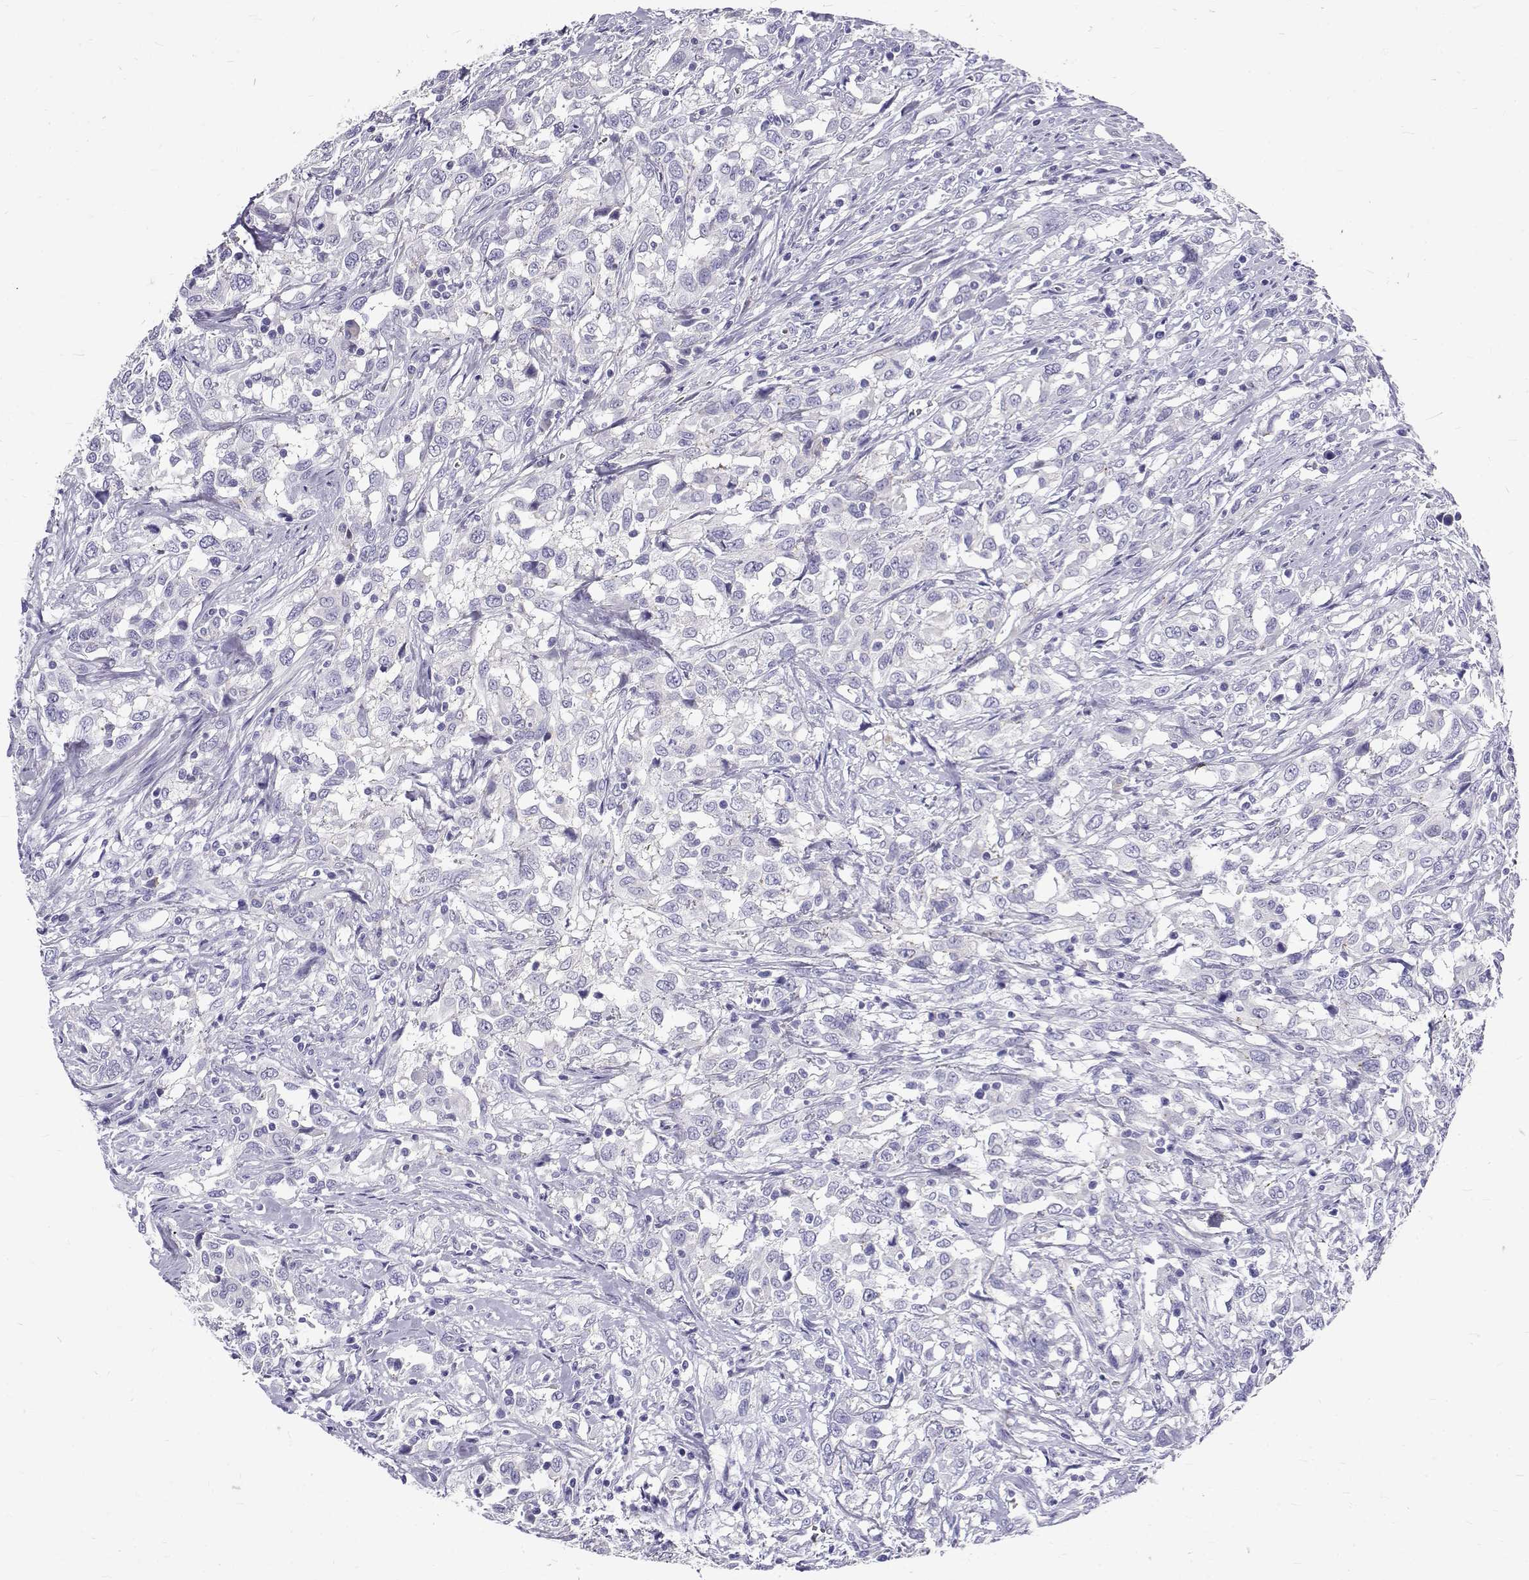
{"staining": {"intensity": "negative", "quantity": "none", "location": "none"}, "tissue": "urothelial cancer", "cell_type": "Tumor cells", "image_type": "cancer", "snomed": [{"axis": "morphology", "description": "Urothelial carcinoma, NOS"}, {"axis": "morphology", "description": "Urothelial carcinoma, High grade"}, {"axis": "topography", "description": "Urinary bladder"}], "caption": "Tumor cells are negative for brown protein staining in urothelial cancer.", "gene": "IGSF1", "patient": {"sex": "female", "age": 64}}